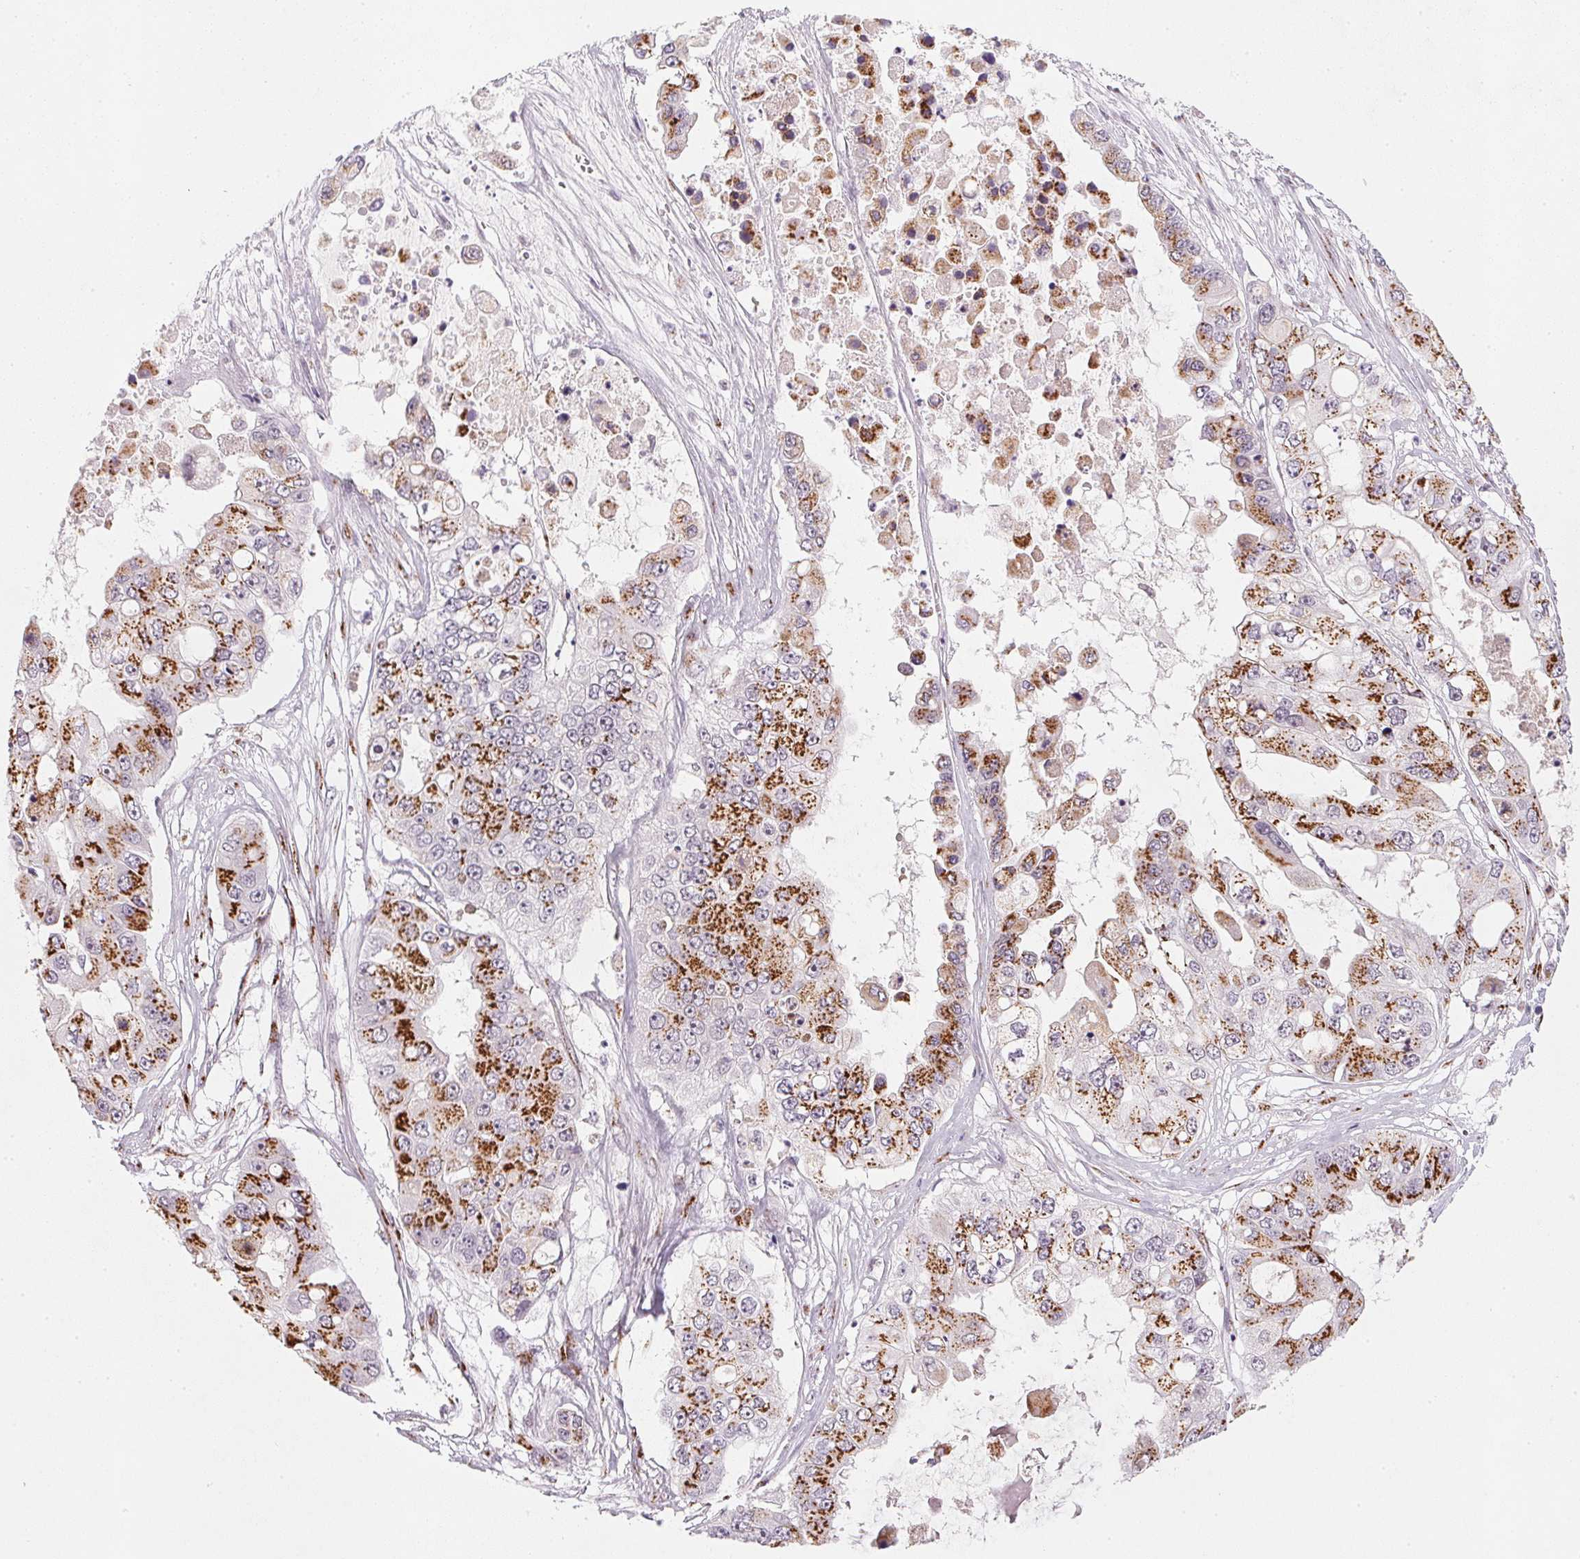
{"staining": {"intensity": "strong", "quantity": ">75%", "location": "cytoplasmic/membranous"}, "tissue": "ovarian cancer", "cell_type": "Tumor cells", "image_type": "cancer", "snomed": [{"axis": "morphology", "description": "Cystadenocarcinoma, serous, NOS"}, {"axis": "topography", "description": "Ovary"}], "caption": "A high amount of strong cytoplasmic/membranous expression is present in approximately >75% of tumor cells in ovarian cancer (serous cystadenocarcinoma) tissue. (DAB (3,3'-diaminobenzidine) IHC with brightfield microscopy, high magnification).", "gene": "RAB22A", "patient": {"sex": "female", "age": 56}}